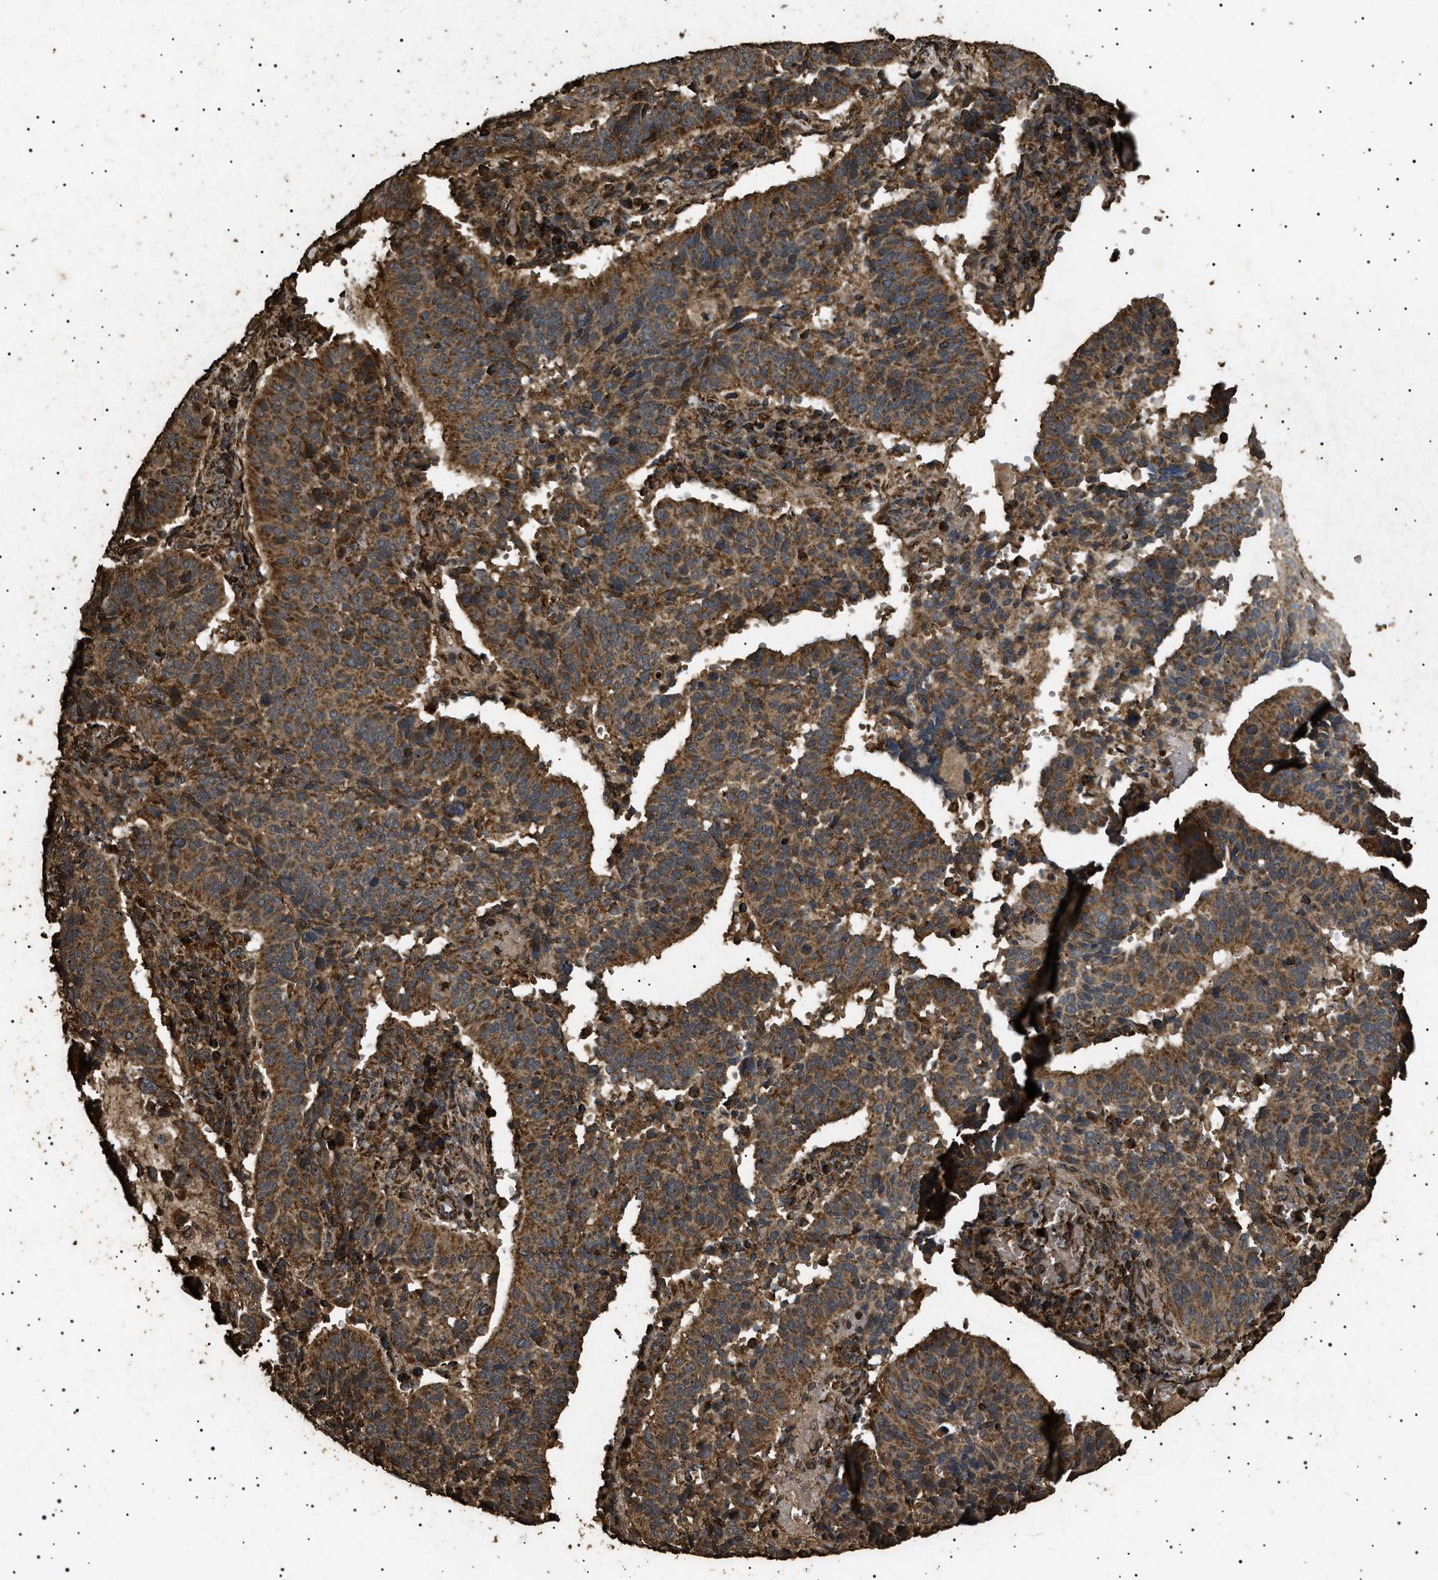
{"staining": {"intensity": "strong", "quantity": ">75%", "location": "cytoplasmic/membranous"}, "tissue": "cervical cancer", "cell_type": "Tumor cells", "image_type": "cancer", "snomed": [{"axis": "morphology", "description": "Normal tissue, NOS"}, {"axis": "morphology", "description": "Squamous cell carcinoma, NOS"}, {"axis": "topography", "description": "Cervix"}], "caption": "Cervical cancer tissue exhibits strong cytoplasmic/membranous positivity in approximately >75% of tumor cells", "gene": "CYRIA", "patient": {"sex": "female", "age": 39}}